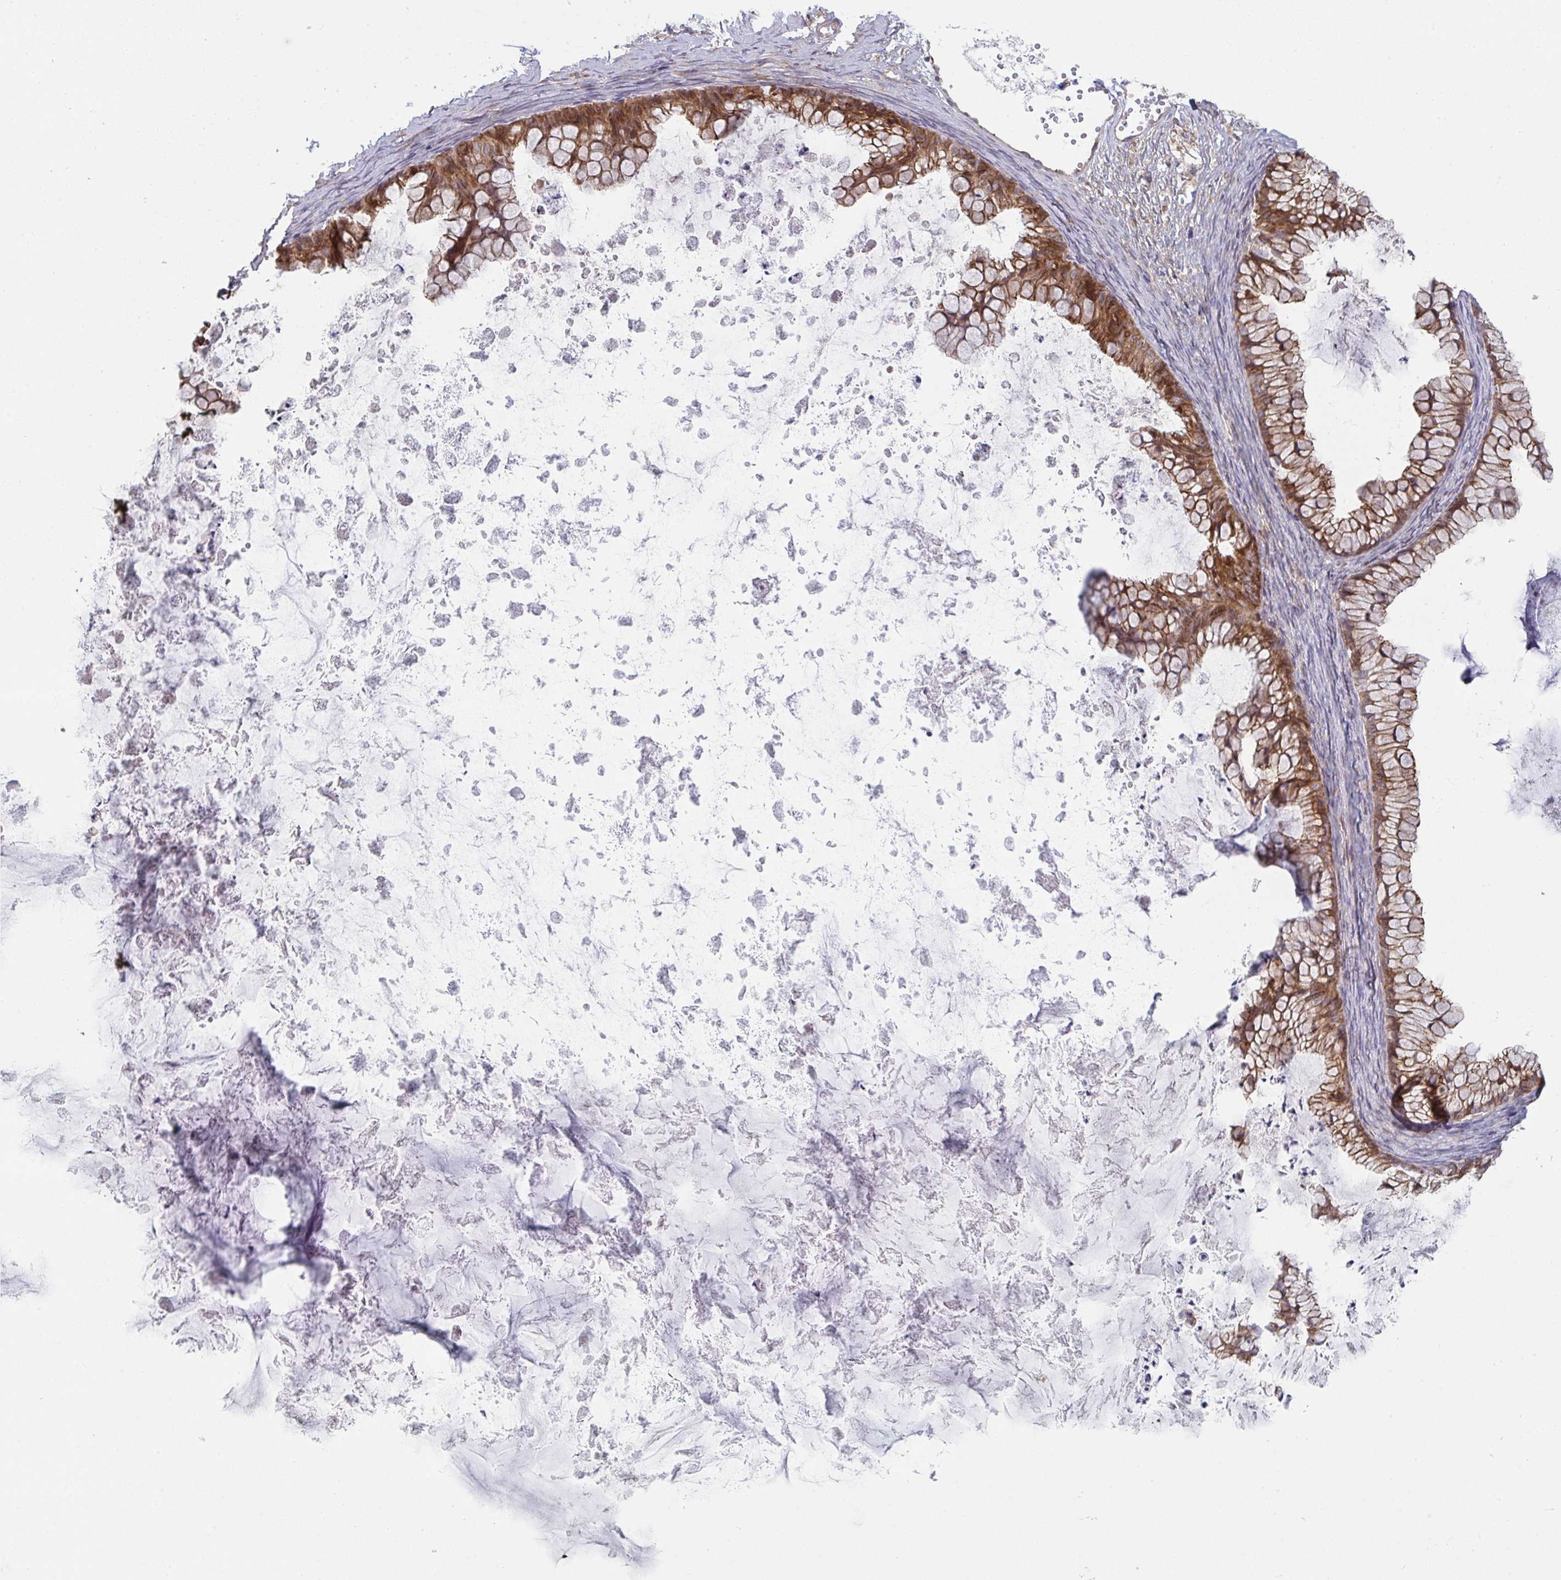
{"staining": {"intensity": "strong", "quantity": ">75%", "location": "cytoplasmic/membranous"}, "tissue": "ovarian cancer", "cell_type": "Tumor cells", "image_type": "cancer", "snomed": [{"axis": "morphology", "description": "Cystadenocarcinoma, mucinous, NOS"}, {"axis": "topography", "description": "Ovary"}], "caption": "Immunohistochemical staining of human ovarian cancer demonstrates strong cytoplasmic/membranous protein positivity in about >75% of tumor cells.", "gene": "CASP9", "patient": {"sex": "female", "age": 35}}